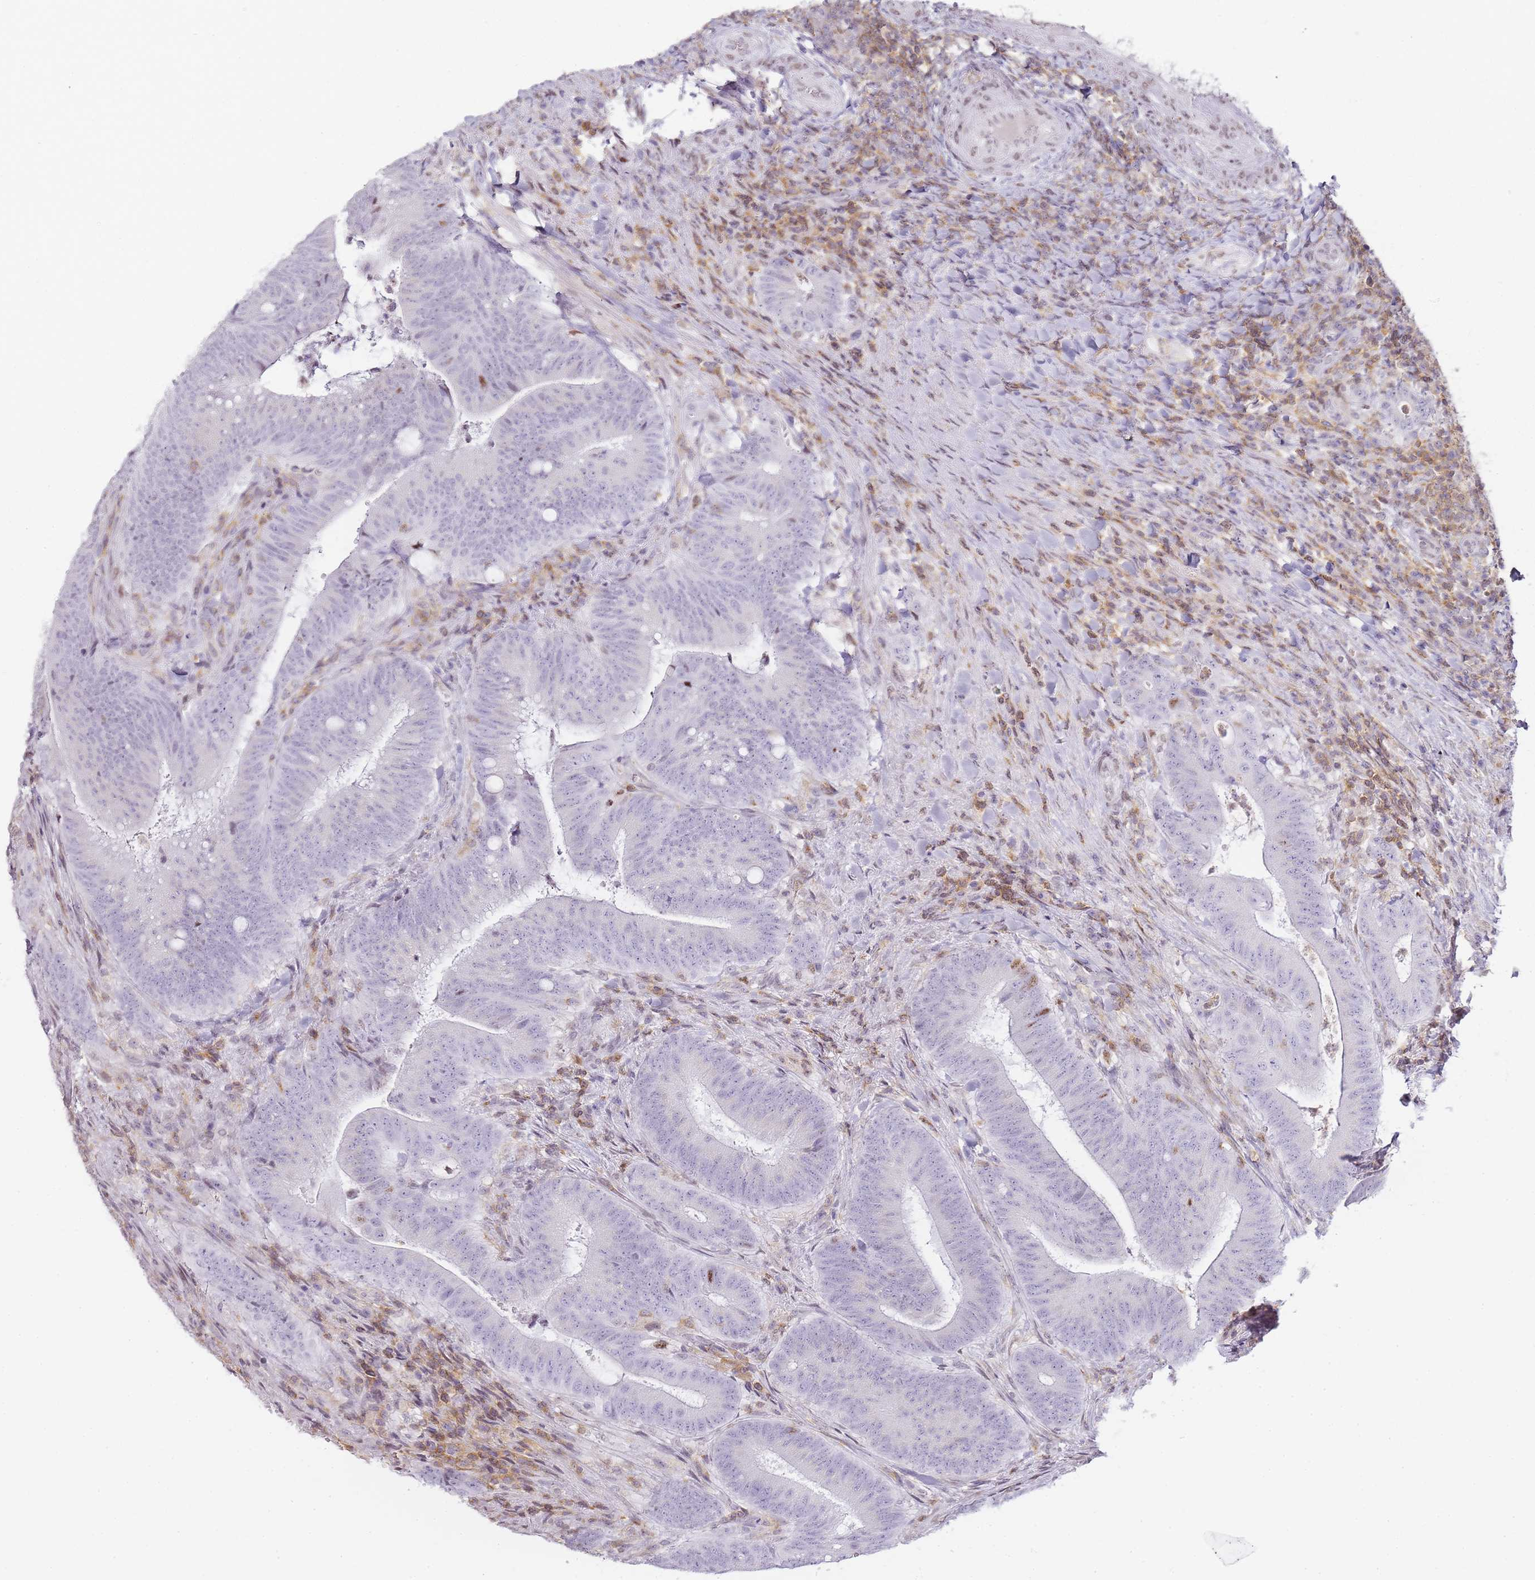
{"staining": {"intensity": "negative", "quantity": "none", "location": "none"}, "tissue": "colorectal cancer", "cell_type": "Tumor cells", "image_type": "cancer", "snomed": [{"axis": "morphology", "description": "Adenocarcinoma, NOS"}, {"axis": "topography", "description": "Colon"}], "caption": "Immunohistochemistry of adenocarcinoma (colorectal) shows no staining in tumor cells. Brightfield microscopy of IHC stained with DAB (brown) and hematoxylin (blue), captured at high magnification.", "gene": "JAKMIP1", "patient": {"sex": "female", "age": 43}}